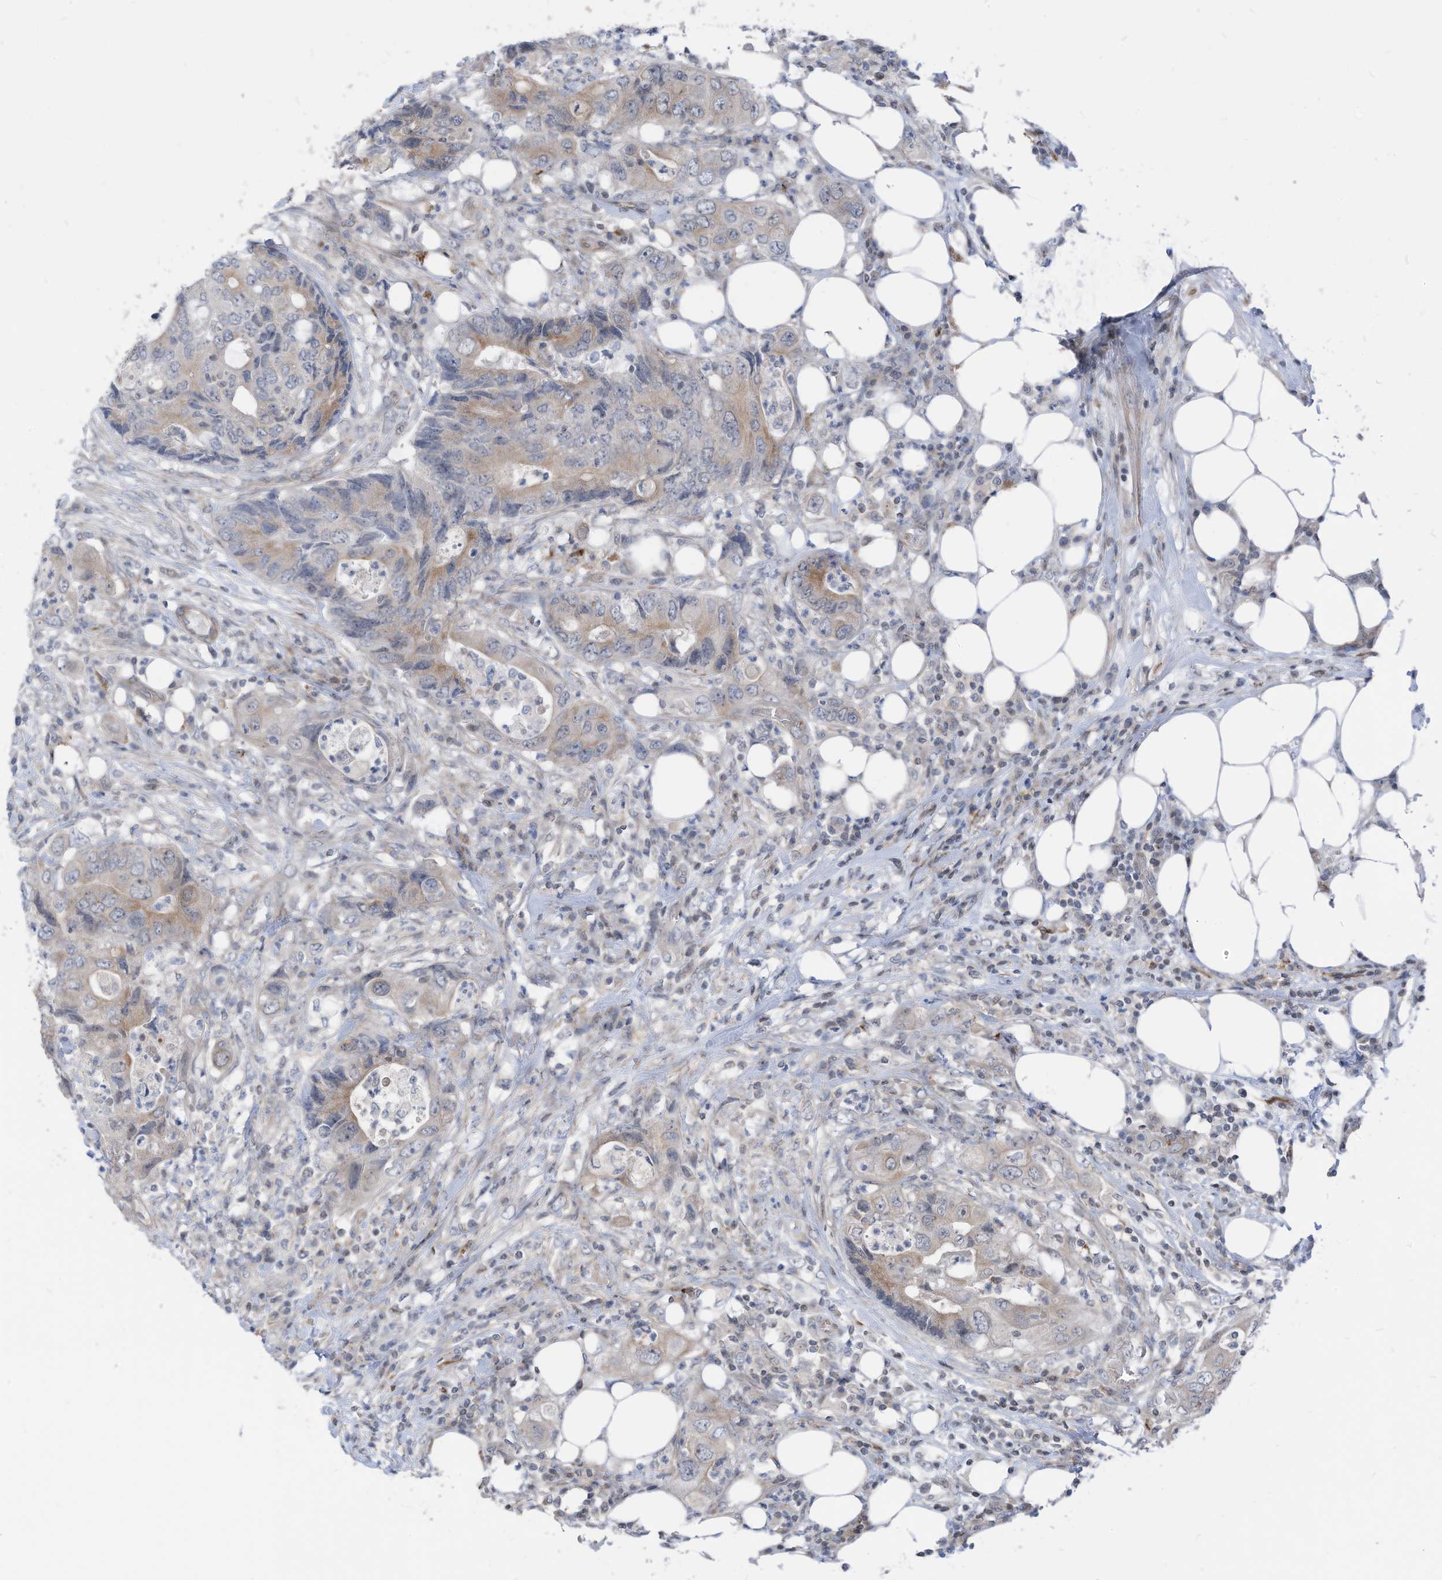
{"staining": {"intensity": "weak", "quantity": "25%-75%", "location": "cytoplasmic/membranous"}, "tissue": "colorectal cancer", "cell_type": "Tumor cells", "image_type": "cancer", "snomed": [{"axis": "morphology", "description": "Adenocarcinoma, NOS"}, {"axis": "topography", "description": "Colon"}], "caption": "This micrograph demonstrates immunohistochemistry staining of human colorectal cancer (adenocarcinoma), with low weak cytoplasmic/membranous staining in about 25%-75% of tumor cells.", "gene": "GPATCH3", "patient": {"sex": "male", "age": 71}}